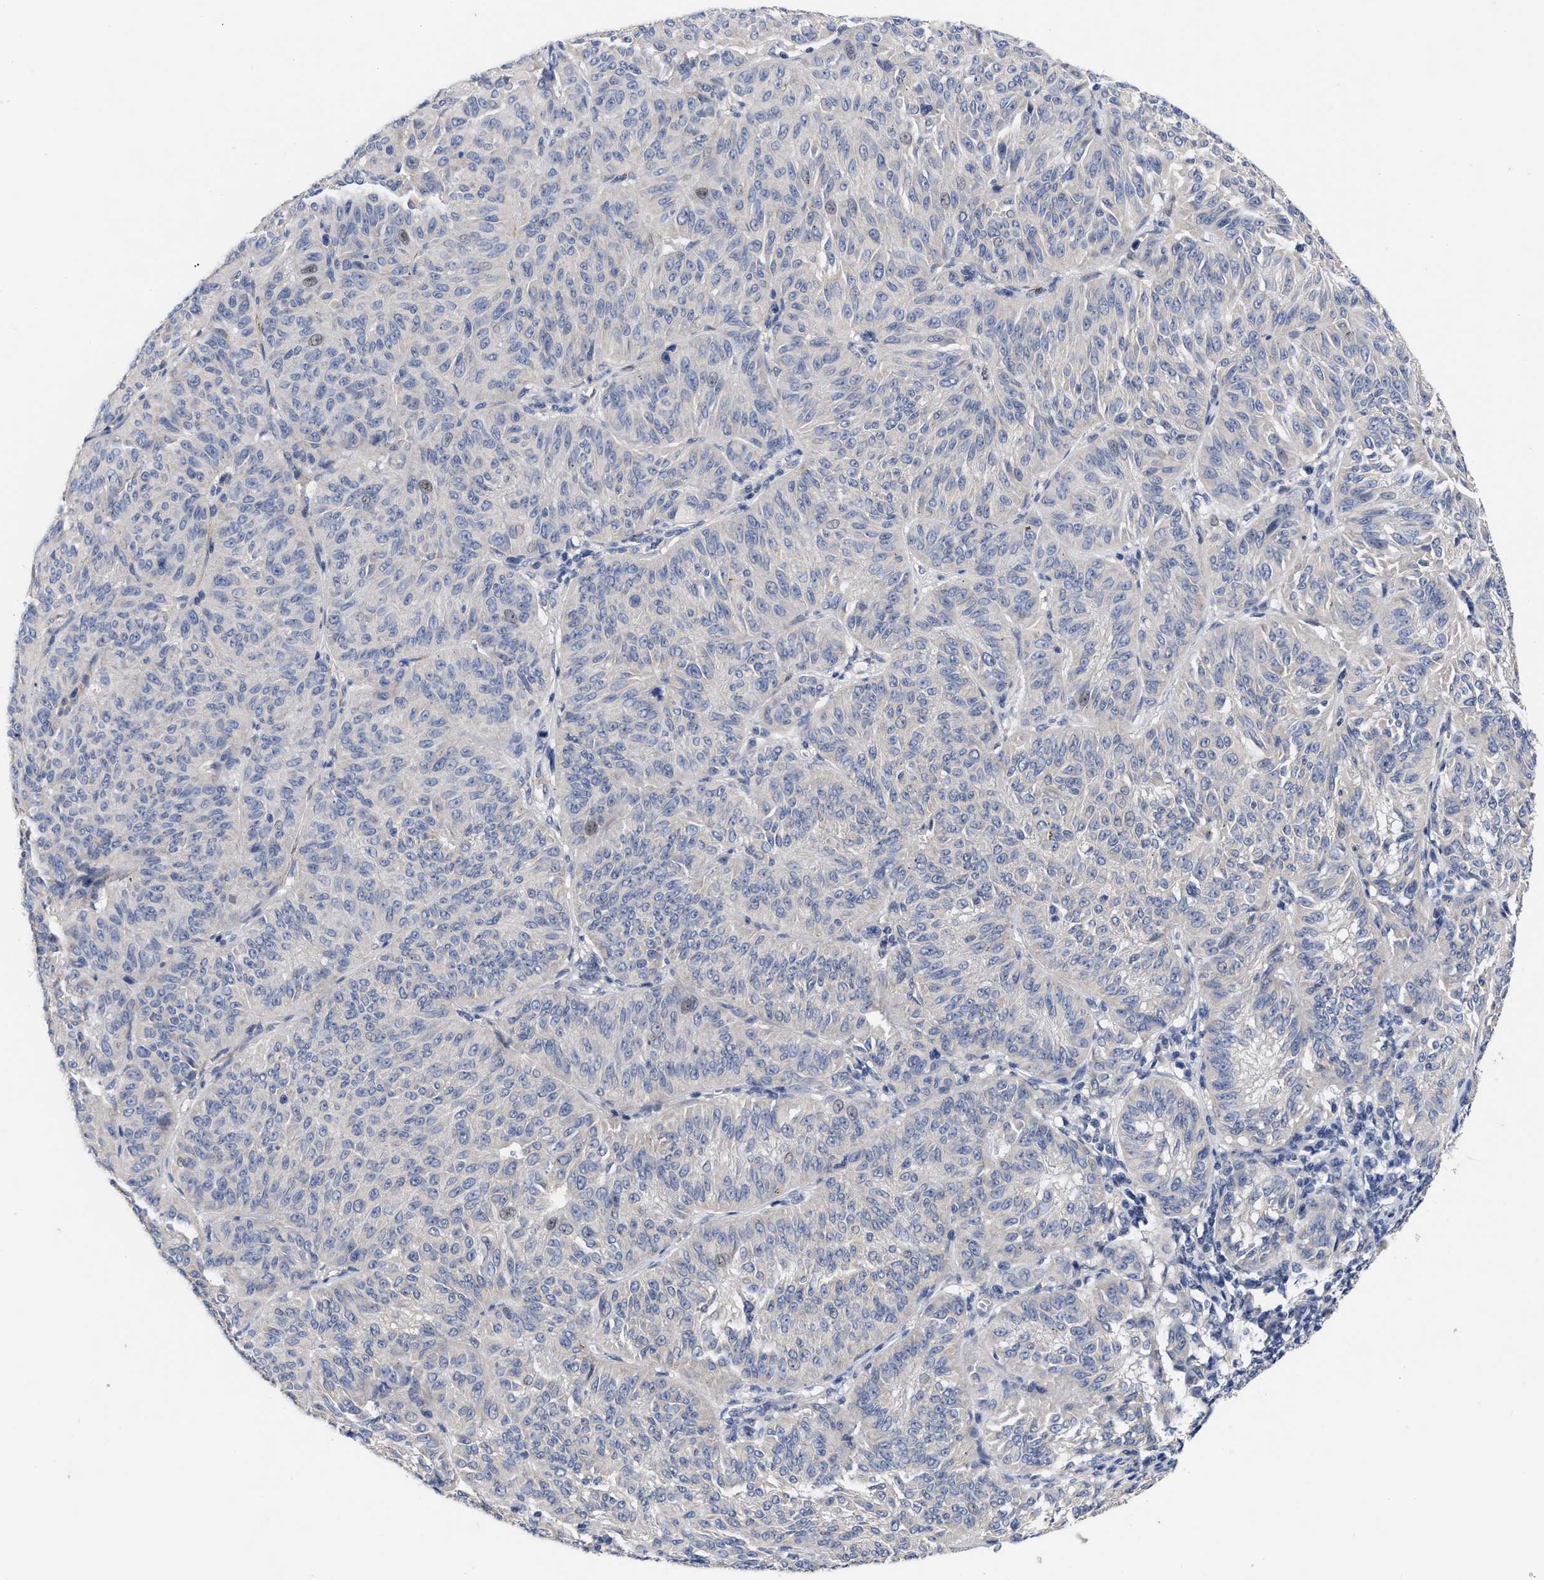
{"staining": {"intensity": "negative", "quantity": "none", "location": "none"}, "tissue": "melanoma", "cell_type": "Tumor cells", "image_type": "cancer", "snomed": [{"axis": "morphology", "description": "Malignant melanoma, NOS"}, {"axis": "topography", "description": "Skin"}], "caption": "The immunohistochemistry image has no significant positivity in tumor cells of malignant melanoma tissue.", "gene": "CCN5", "patient": {"sex": "female", "age": 72}}